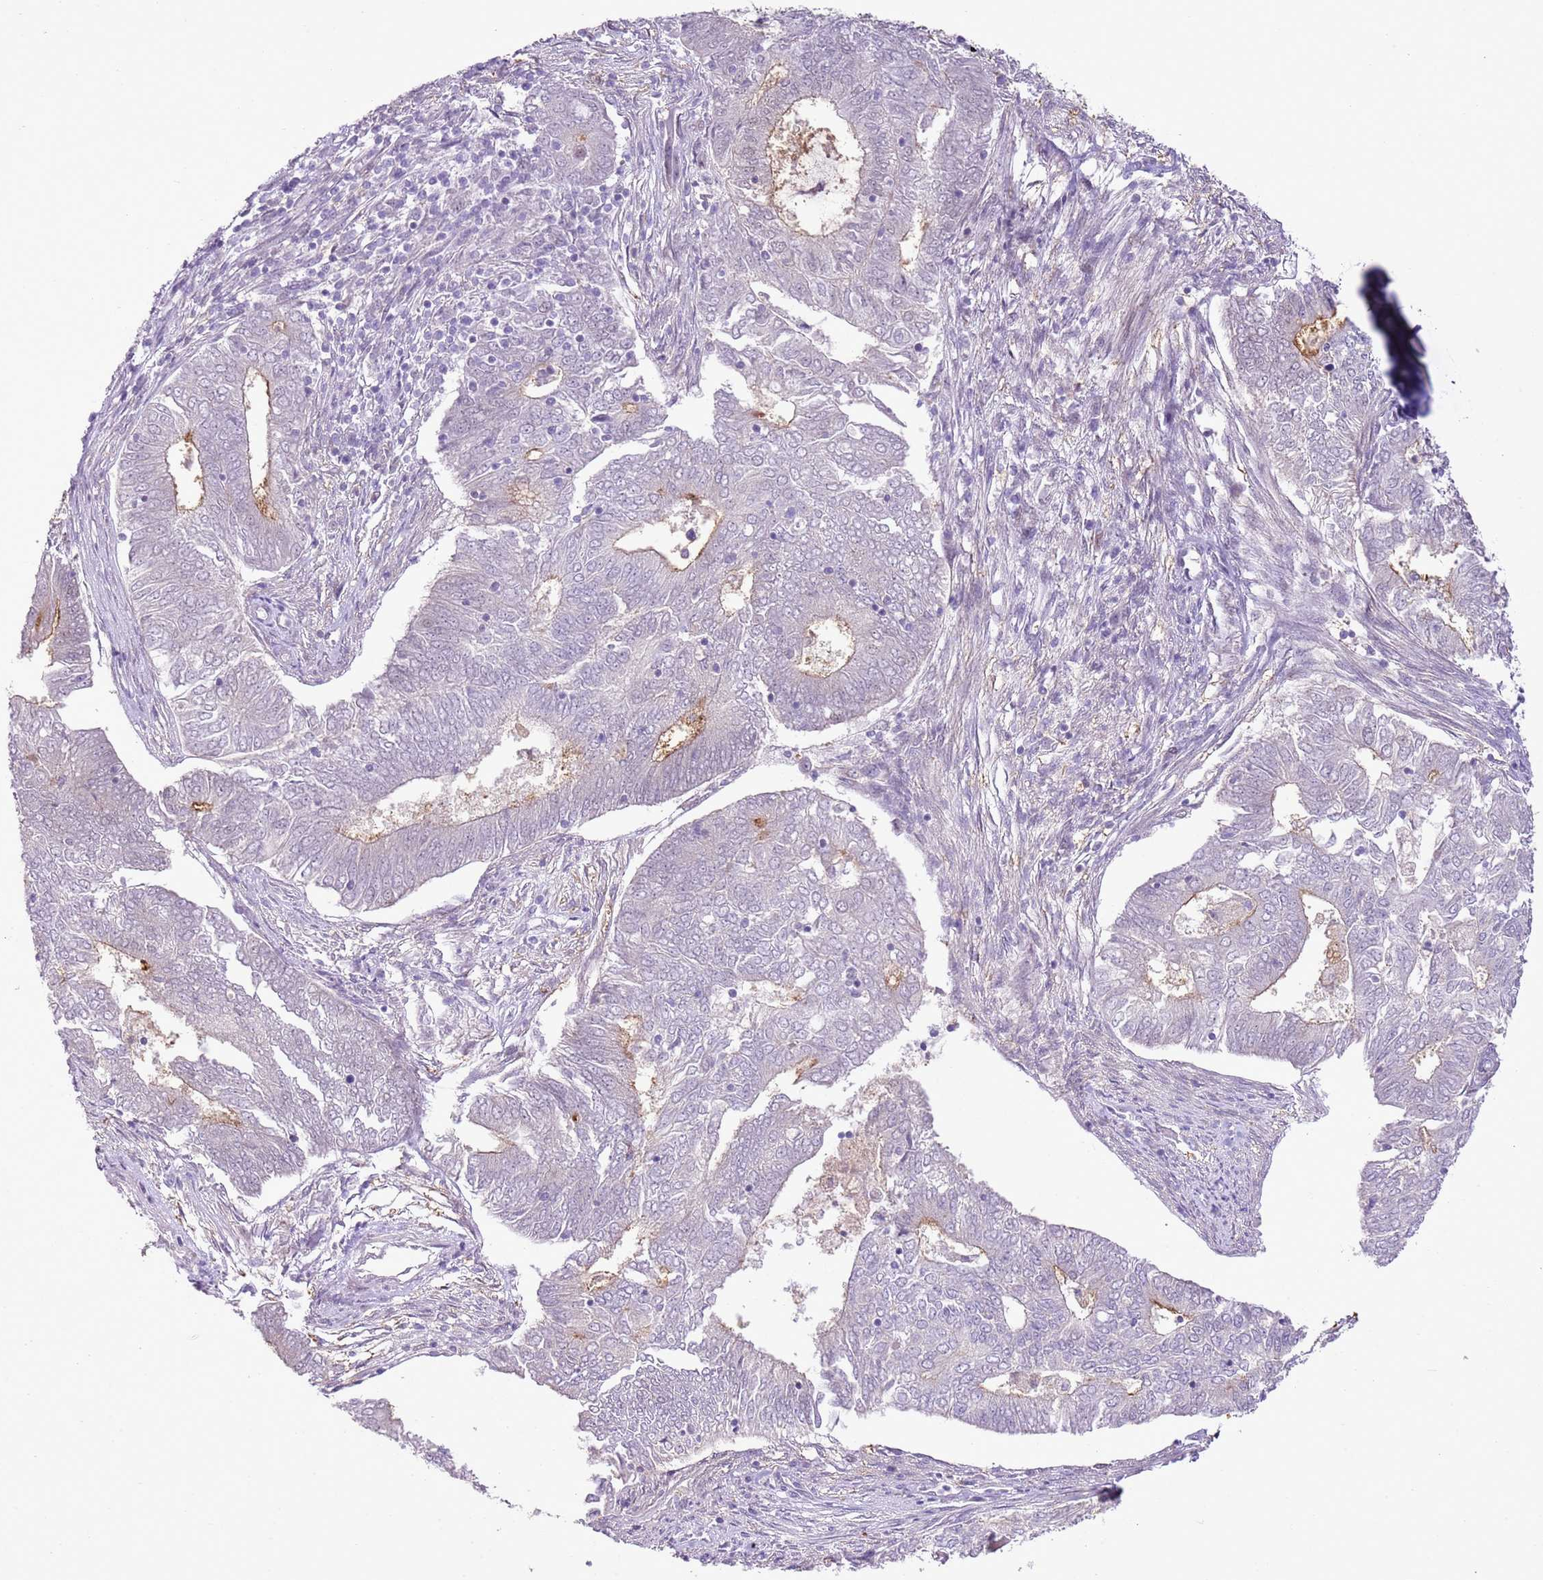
{"staining": {"intensity": "weak", "quantity": "<25%", "location": "cytoplasmic/membranous"}, "tissue": "endometrial cancer", "cell_type": "Tumor cells", "image_type": "cancer", "snomed": [{"axis": "morphology", "description": "Adenocarcinoma, NOS"}, {"axis": "topography", "description": "Endometrium"}], "caption": "There is no significant staining in tumor cells of endometrial cancer. (DAB IHC, high magnification).", "gene": "NACC2", "patient": {"sex": "female", "age": 62}}